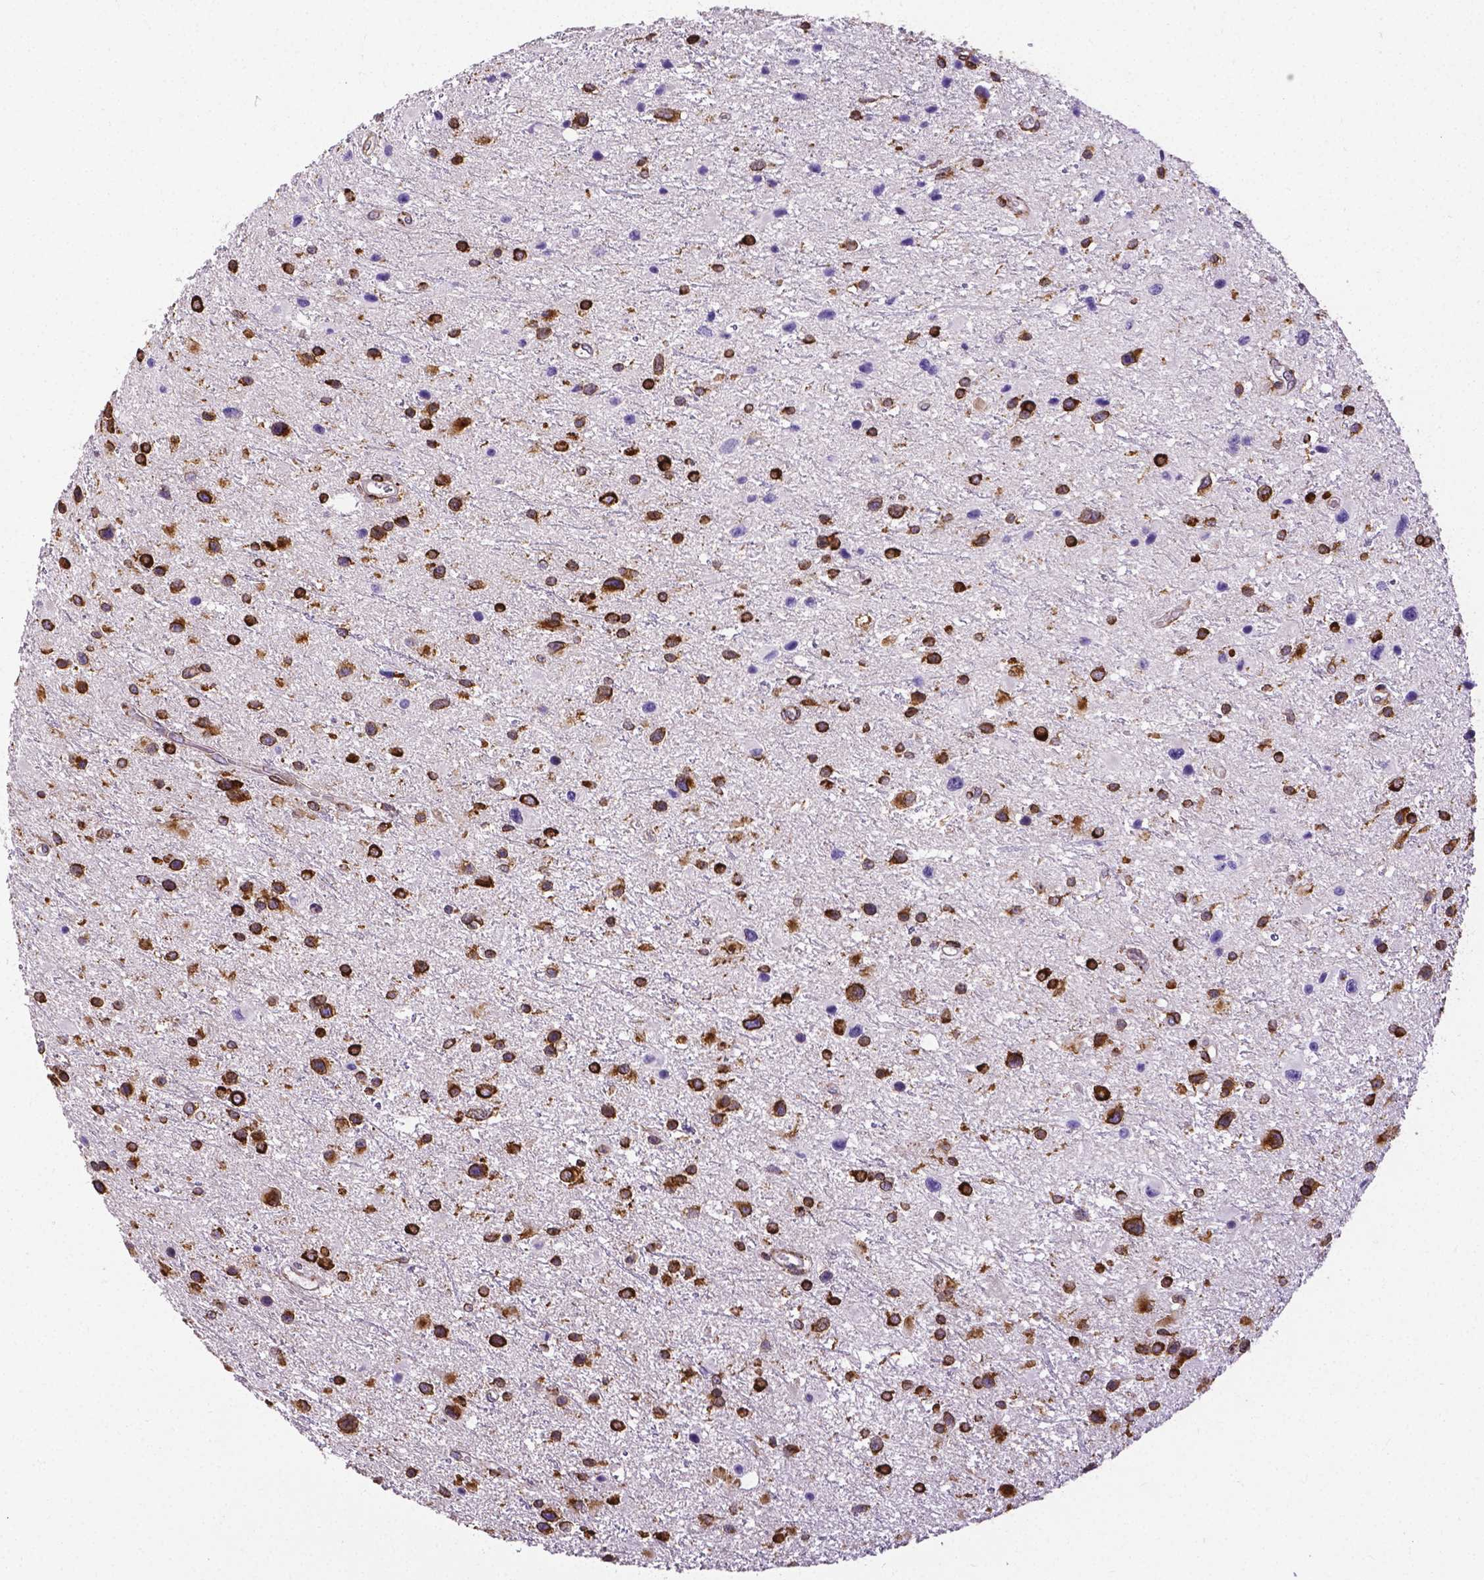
{"staining": {"intensity": "strong", "quantity": ">75%", "location": "cytoplasmic/membranous"}, "tissue": "glioma", "cell_type": "Tumor cells", "image_type": "cancer", "snomed": [{"axis": "morphology", "description": "Glioma, malignant, Low grade"}, {"axis": "topography", "description": "Brain"}], "caption": "The micrograph shows a brown stain indicating the presence of a protein in the cytoplasmic/membranous of tumor cells in glioma.", "gene": "MTDH", "patient": {"sex": "female", "age": 32}}